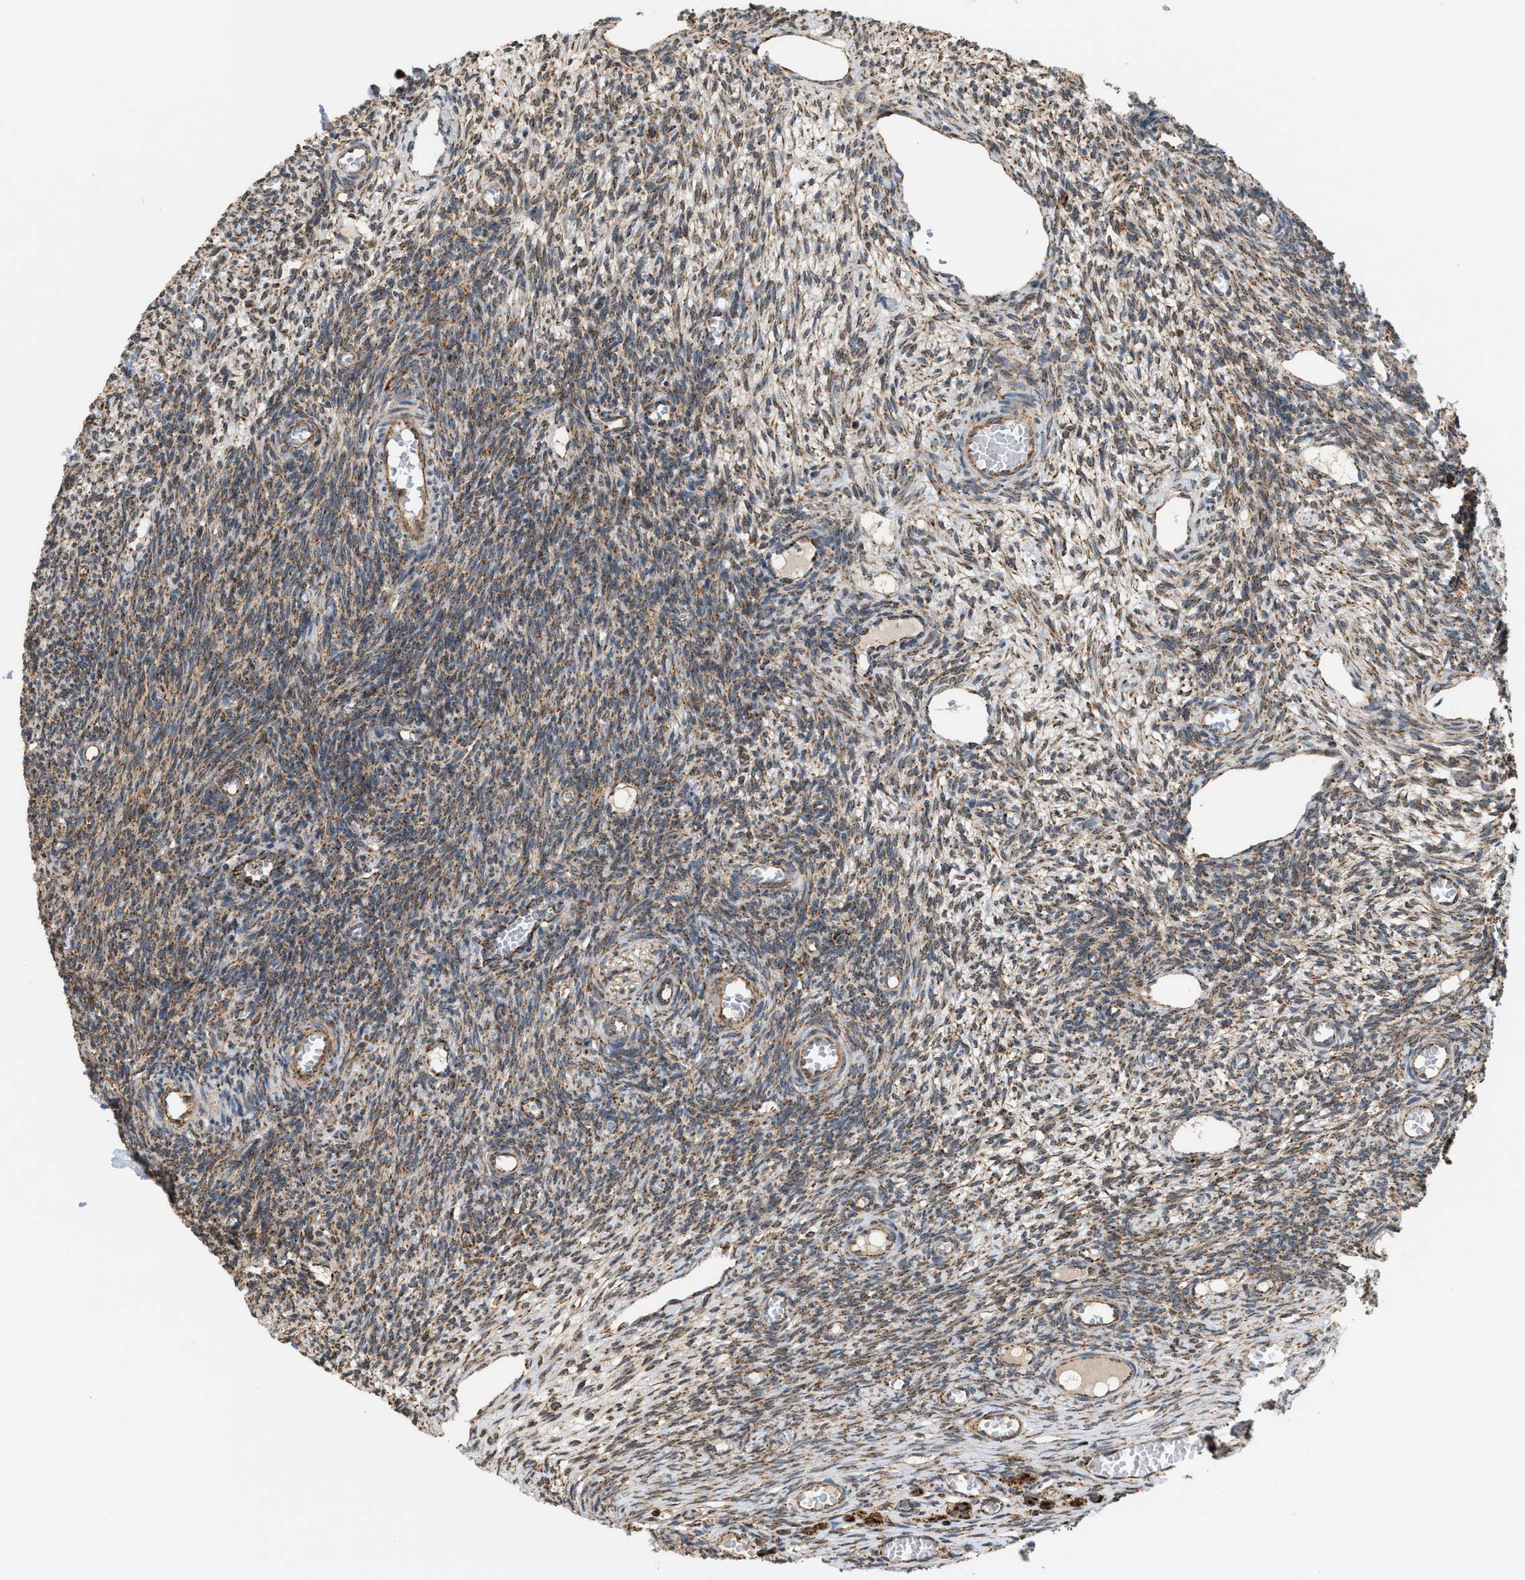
{"staining": {"intensity": "moderate", "quantity": ">75%", "location": "cytoplasmic/membranous"}, "tissue": "ovary", "cell_type": "Ovarian stroma cells", "image_type": "normal", "snomed": [{"axis": "morphology", "description": "Normal tissue, NOS"}, {"axis": "topography", "description": "Ovary"}], "caption": "Moderate cytoplasmic/membranous positivity for a protein is present in approximately >75% of ovarian stroma cells of benign ovary using immunohistochemistry.", "gene": "SGSM2", "patient": {"sex": "female", "age": 27}}